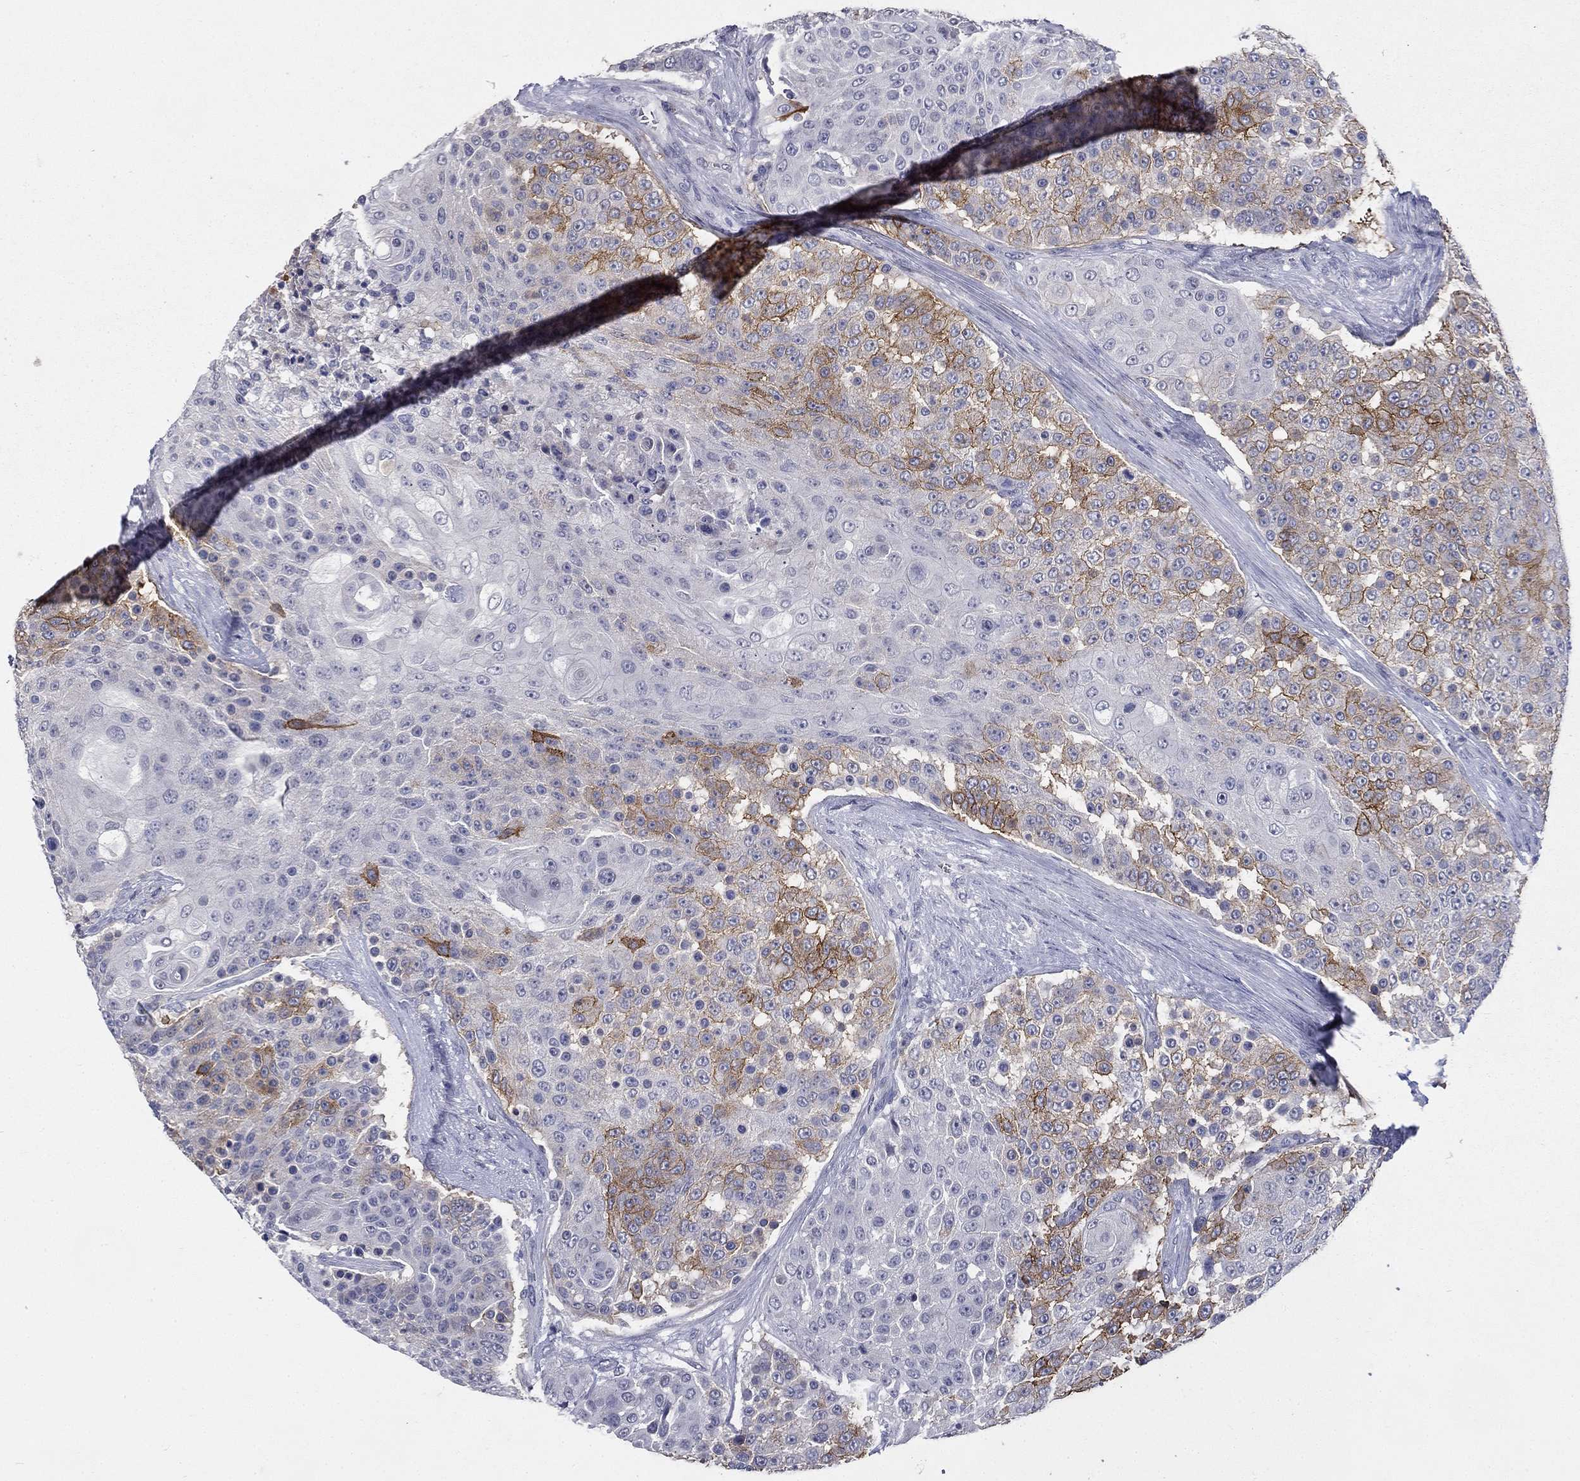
{"staining": {"intensity": "strong", "quantity": "<25%", "location": "cytoplasmic/membranous"}, "tissue": "urothelial cancer", "cell_type": "Tumor cells", "image_type": "cancer", "snomed": [{"axis": "morphology", "description": "Urothelial carcinoma, High grade"}, {"axis": "topography", "description": "Urinary bladder"}], "caption": "Tumor cells reveal medium levels of strong cytoplasmic/membranous staining in about <25% of cells in high-grade urothelial carcinoma.", "gene": "CD274", "patient": {"sex": "female", "age": 63}}